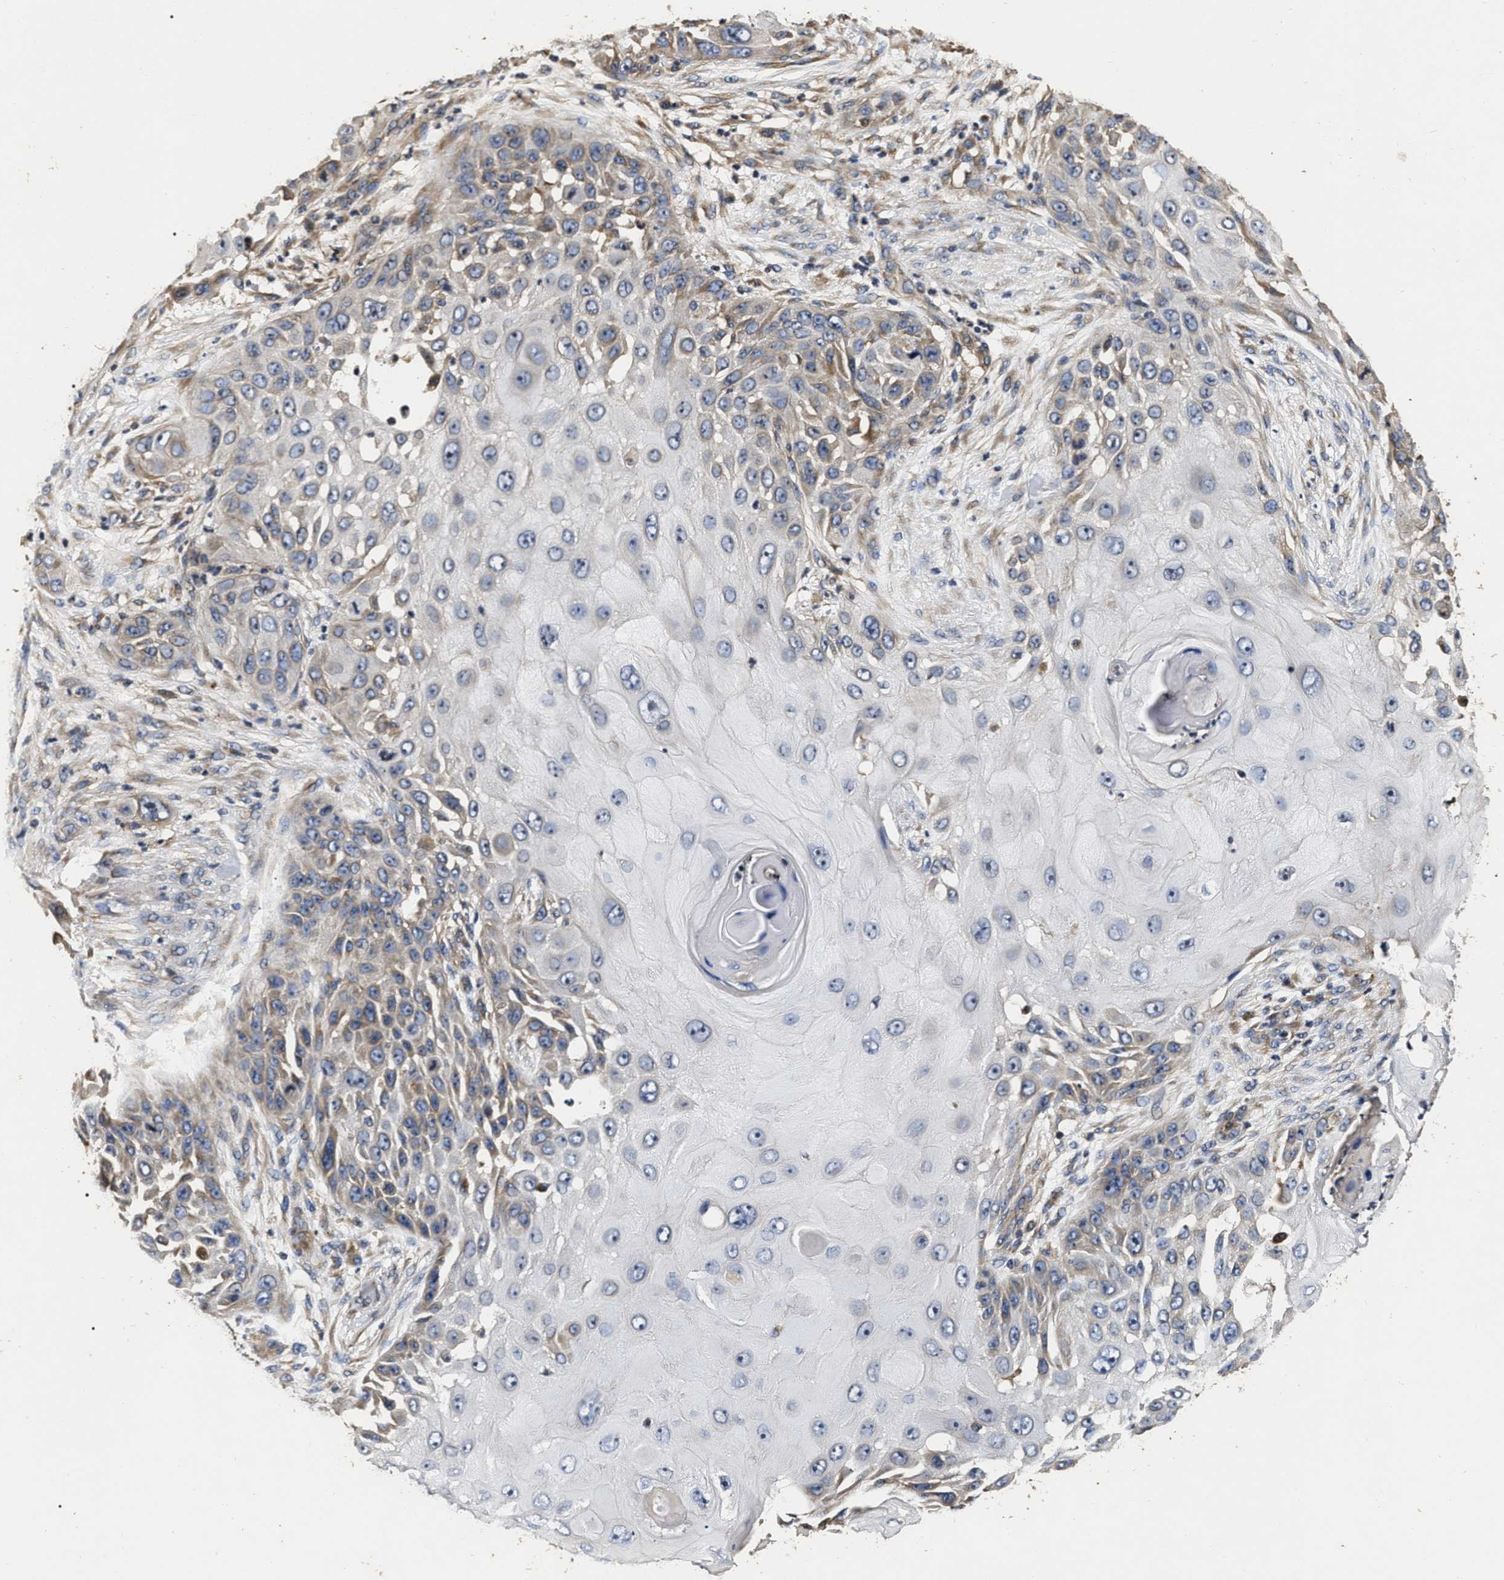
{"staining": {"intensity": "weak", "quantity": "<25%", "location": "cytoplasmic/membranous"}, "tissue": "skin cancer", "cell_type": "Tumor cells", "image_type": "cancer", "snomed": [{"axis": "morphology", "description": "Squamous cell carcinoma, NOS"}, {"axis": "topography", "description": "Skin"}], "caption": "Micrograph shows no significant protein expression in tumor cells of skin cancer.", "gene": "ABCG8", "patient": {"sex": "female", "age": 44}}